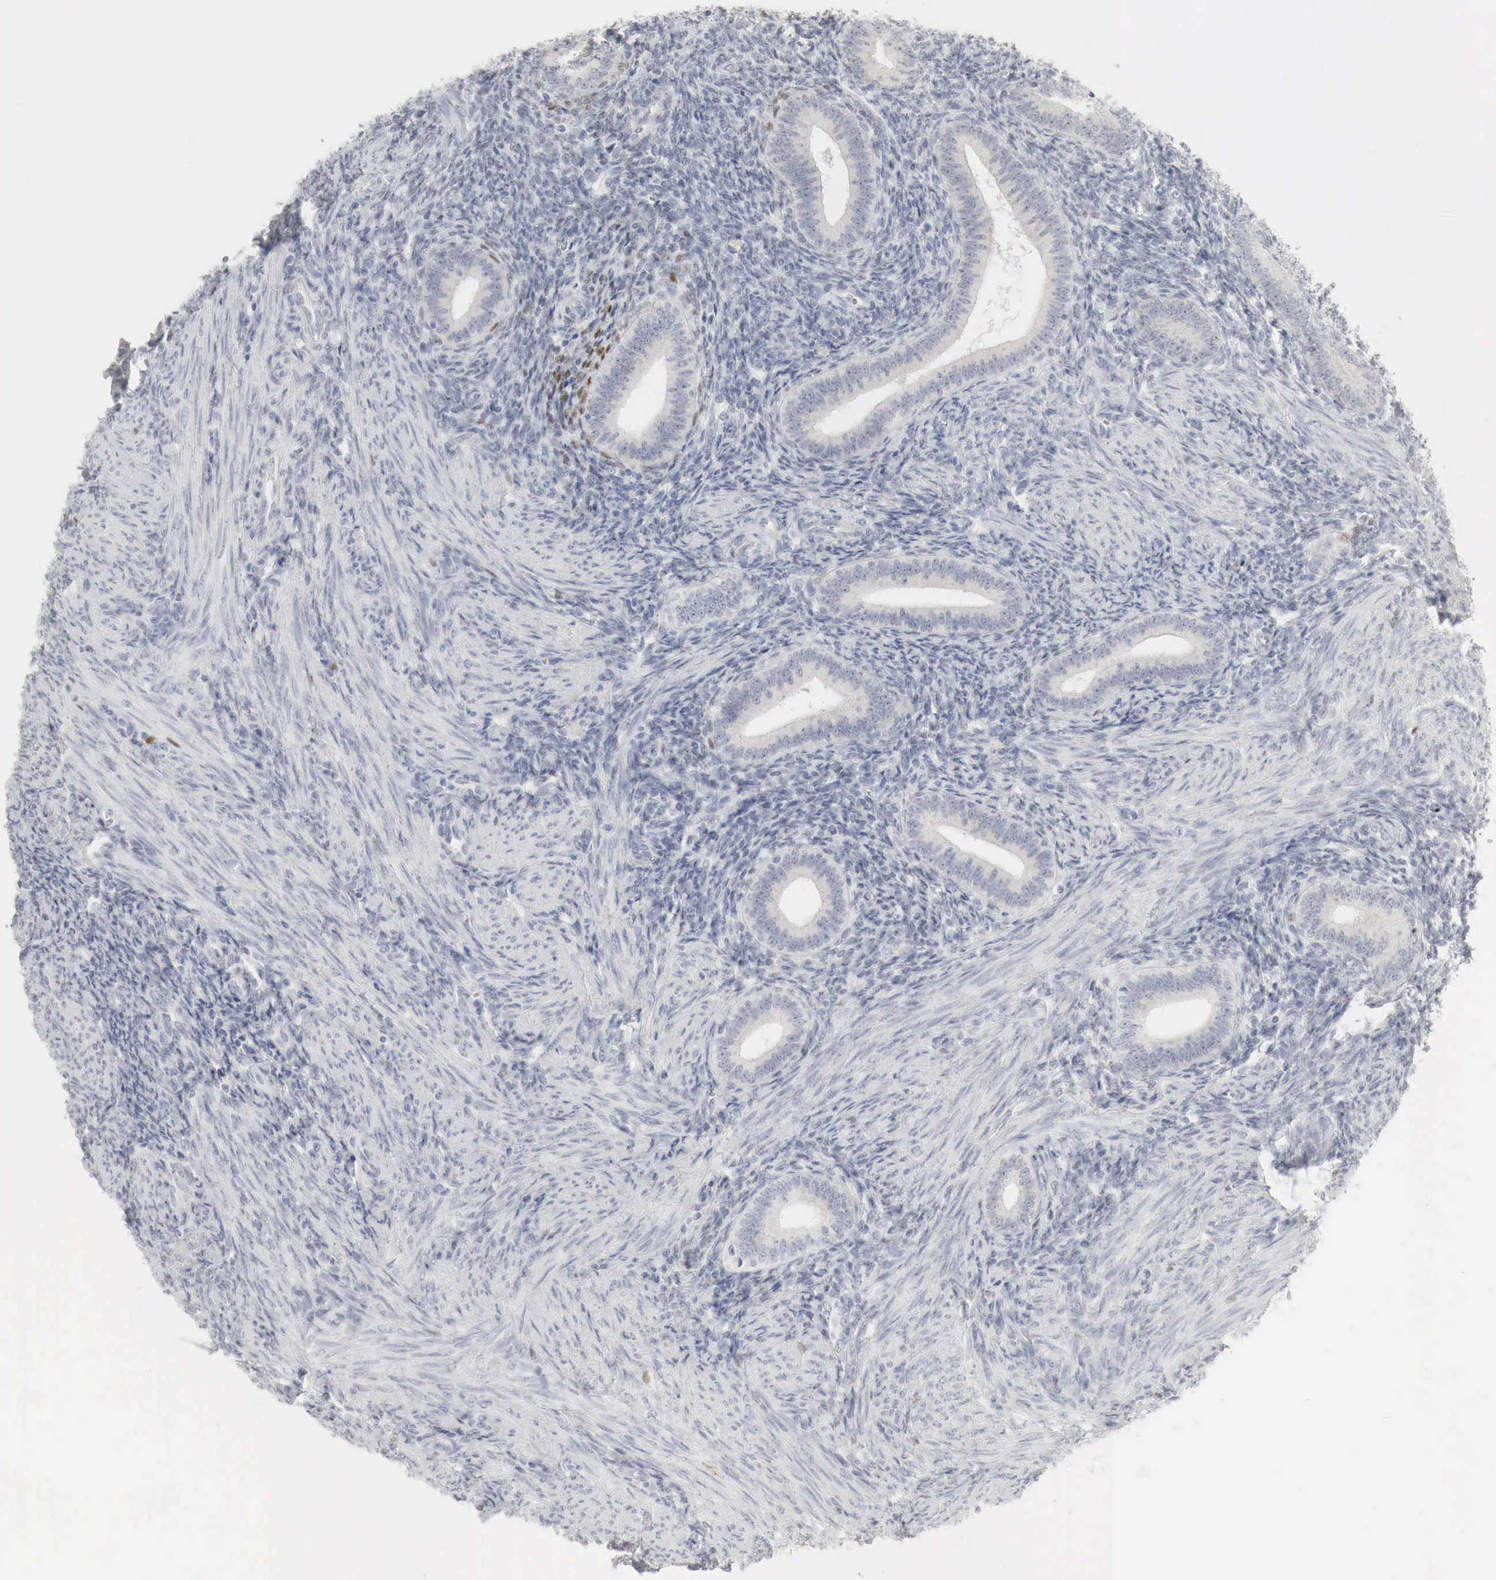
{"staining": {"intensity": "weak", "quantity": "<25%", "location": "nuclear"}, "tissue": "endometrium", "cell_type": "Cells in endometrial stroma", "image_type": "normal", "snomed": [{"axis": "morphology", "description": "Normal tissue, NOS"}, {"axis": "topography", "description": "Endometrium"}], "caption": "A high-resolution histopathology image shows immunohistochemistry staining of benign endometrium, which reveals no significant positivity in cells in endometrial stroma.", "gene": "TP63", "patient": {"sex": "female", "age": 35}}